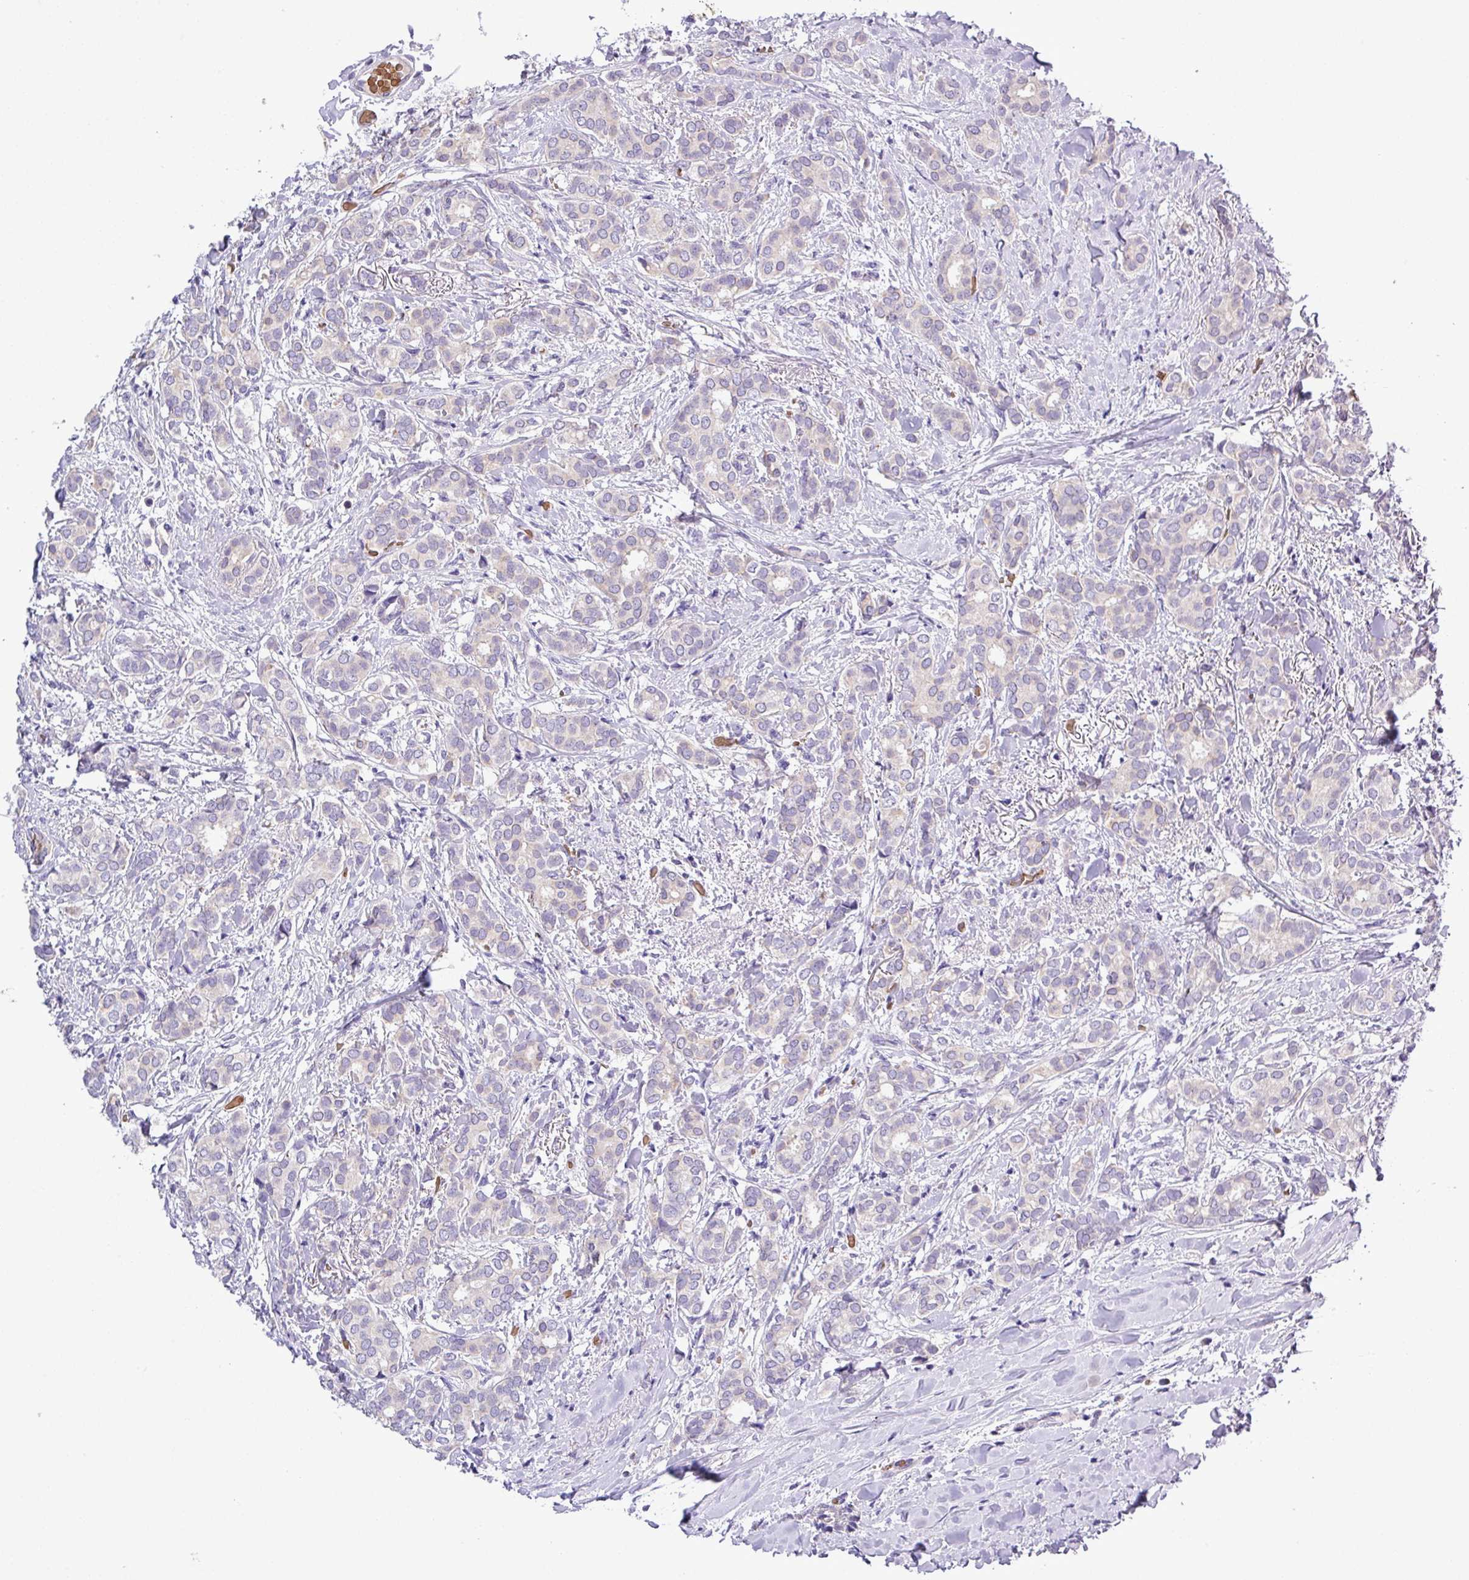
{"staining": {"intensity": "negative", "quantity": "none", "location": "none"}, "tissue": "breast cancer", "cell_type": "Tumor cells", "image_type": "cancer", "snomed": [{"axis": "morphology", "description": "Duct carcinoma"}, {"axis": "topography", "description": "Breast"}], "caption": "This is an immunohistochemistry image of breast cancer (invasive ductal carcinoma). There is no staining in tumor cells.", "gene": "MGAT4B", "patient": {"sex": "female", "age": 73}}